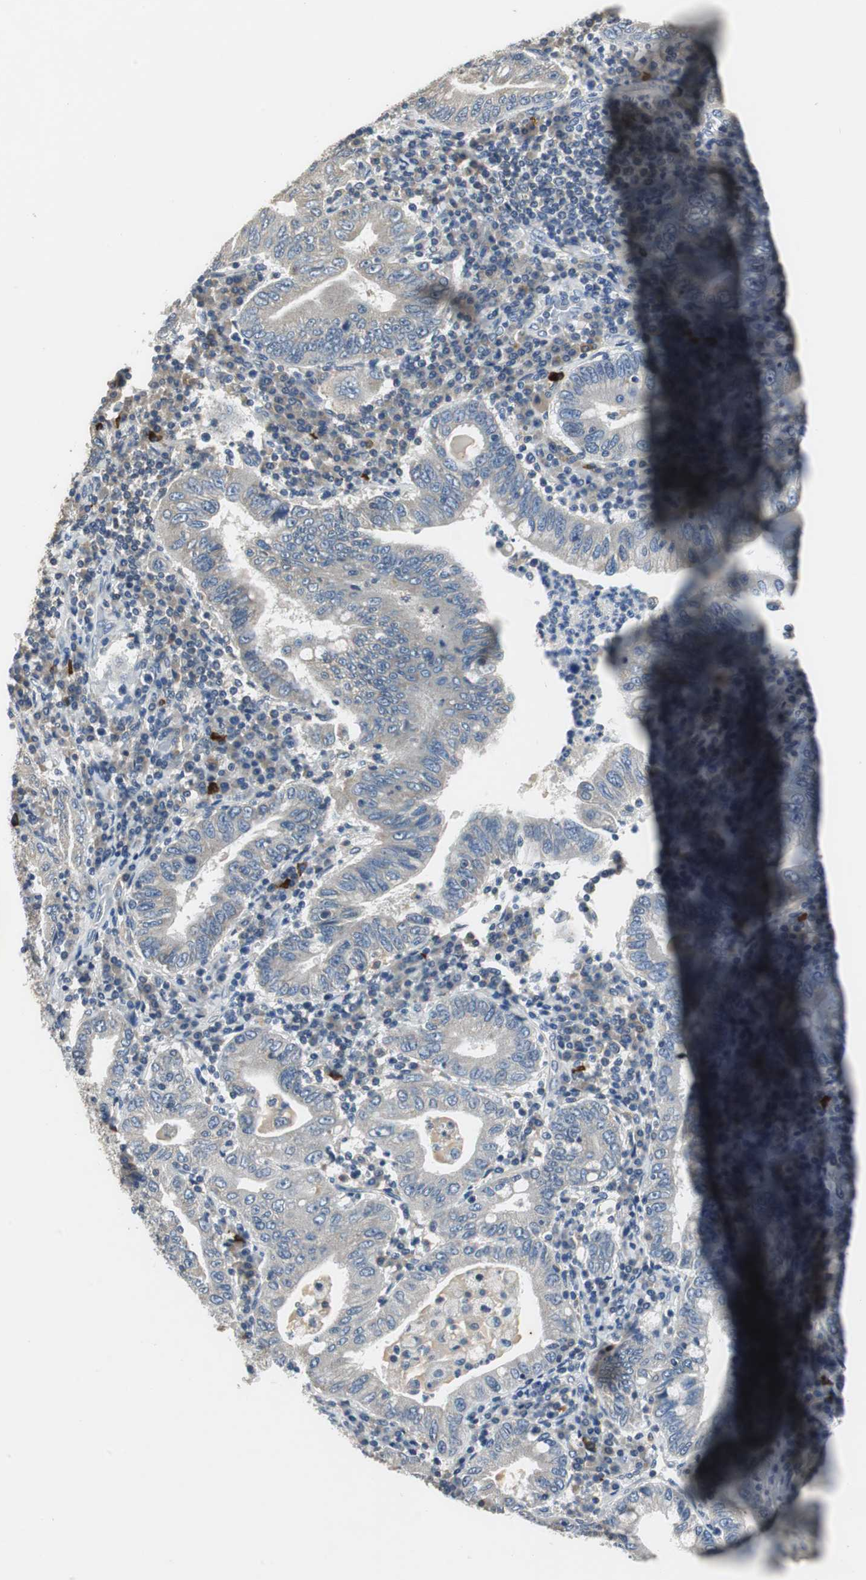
{"staining": {"intensity": "negative", "quantity": "none", "location": "none"}, "tissue": "stomach cancer", "cell_type": "Tumor cells", "image_type": "cancer", "snomed": [{"axis": "morphology", "description": "Normal tissue, NOS"}, {"axis": "morphology", "description": "Adenocarcinoma, NOS"}, {"axis": "topography", "description": "Esophagus"}, {"axis": "topography", "description": "Stomach, upper"}, {"axis": "topography", "description": "Peripheral nerve tissue"}], "caption": "An image of human stomach cancer (adenocarcinoma) is negative for staining in tumor cells.", "gene": "MTIF2", "patient": {"sex": "male", "age": 62}}